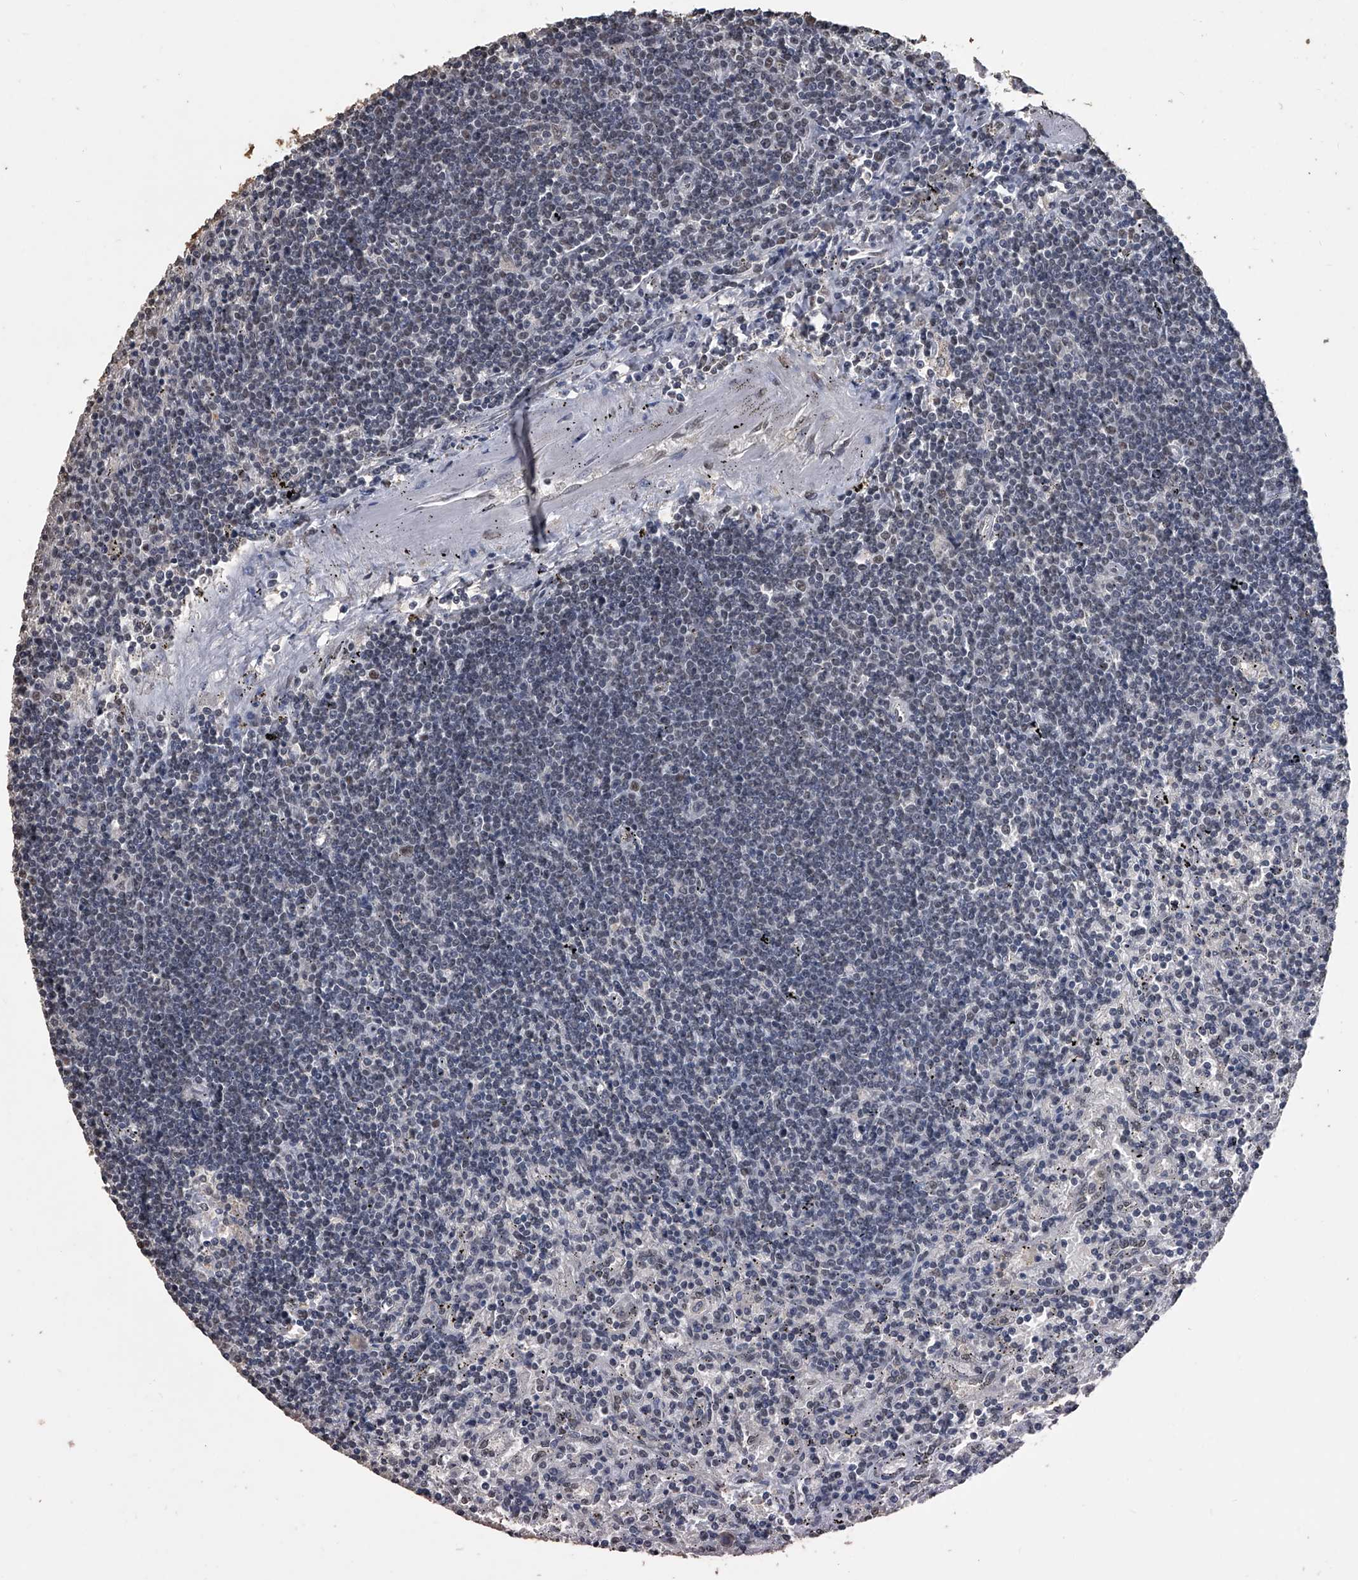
{"staining": {"intensity": "negative", "quantity": "none", "location": "none"}, "tissue": "lymphoma", "cell_type": "Tumor cells", "image_type": "cancer", "snomed": [{"axis": "morphology", "description": "Malignant lymphoma, non-Hodgkin's type, Low grade"}, {"axis": "topography", "description": "Spleen"}], "caption": "Immunohistochemistry of human lymphoma displays no expression in tumor cells.", "gene": "MATR3", "patient": {"sex": "male", "age": 76}}